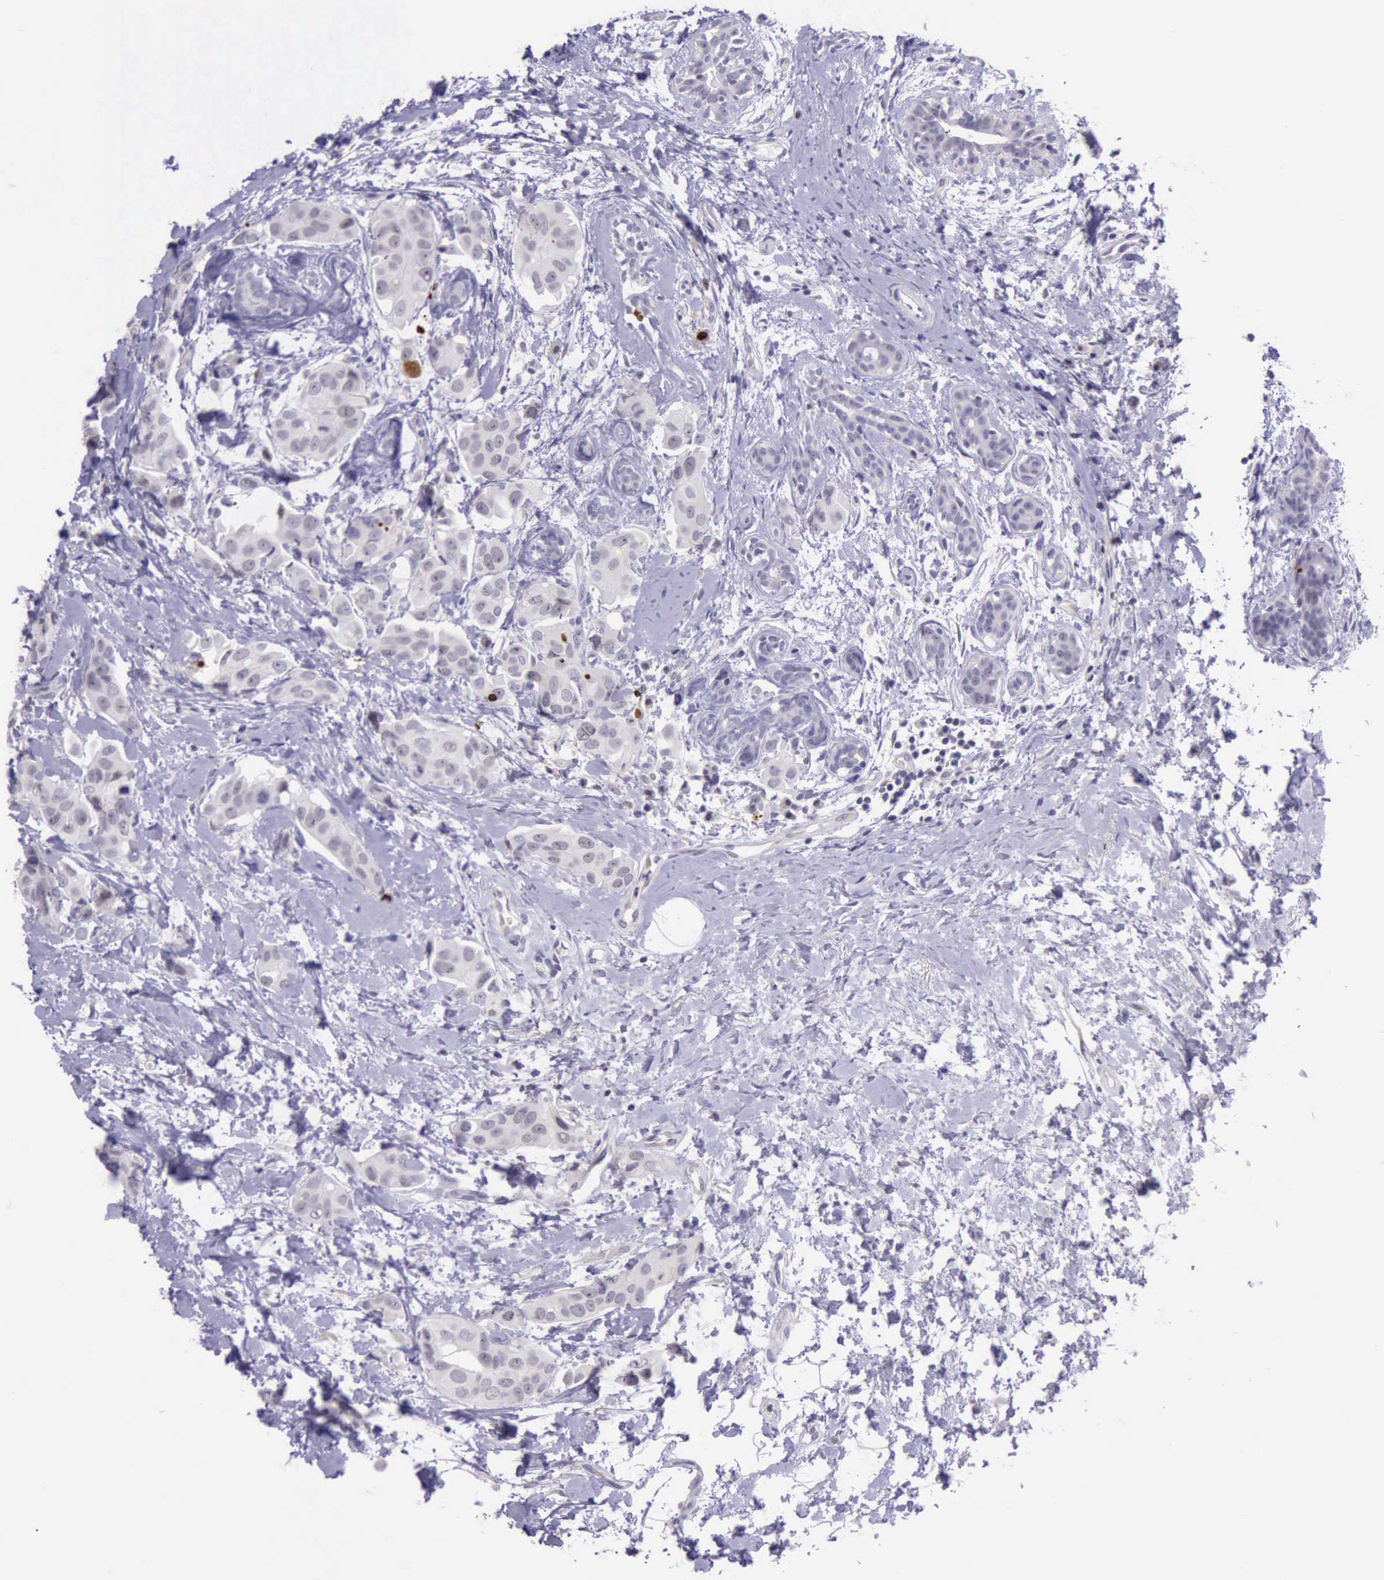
{"staining": {"intensity": "strong", "quantity": "<25%", "location": "nuclear"}, "tissue": "breast cancer", "cell_type": "Tumor cells", "image_type": "cancer", "snomed": [{"axis": "morphology", "description": "Duct carcinoma"}, {"axis": "topography", "description": "Breast"}], "caption": "Protein staining of breast cancer tissue demonstrates strong nuclear positivity in approximately <25% of tumor cells.", "gene": "PARP1", "patient": {"sex": "female", "age": 40}}